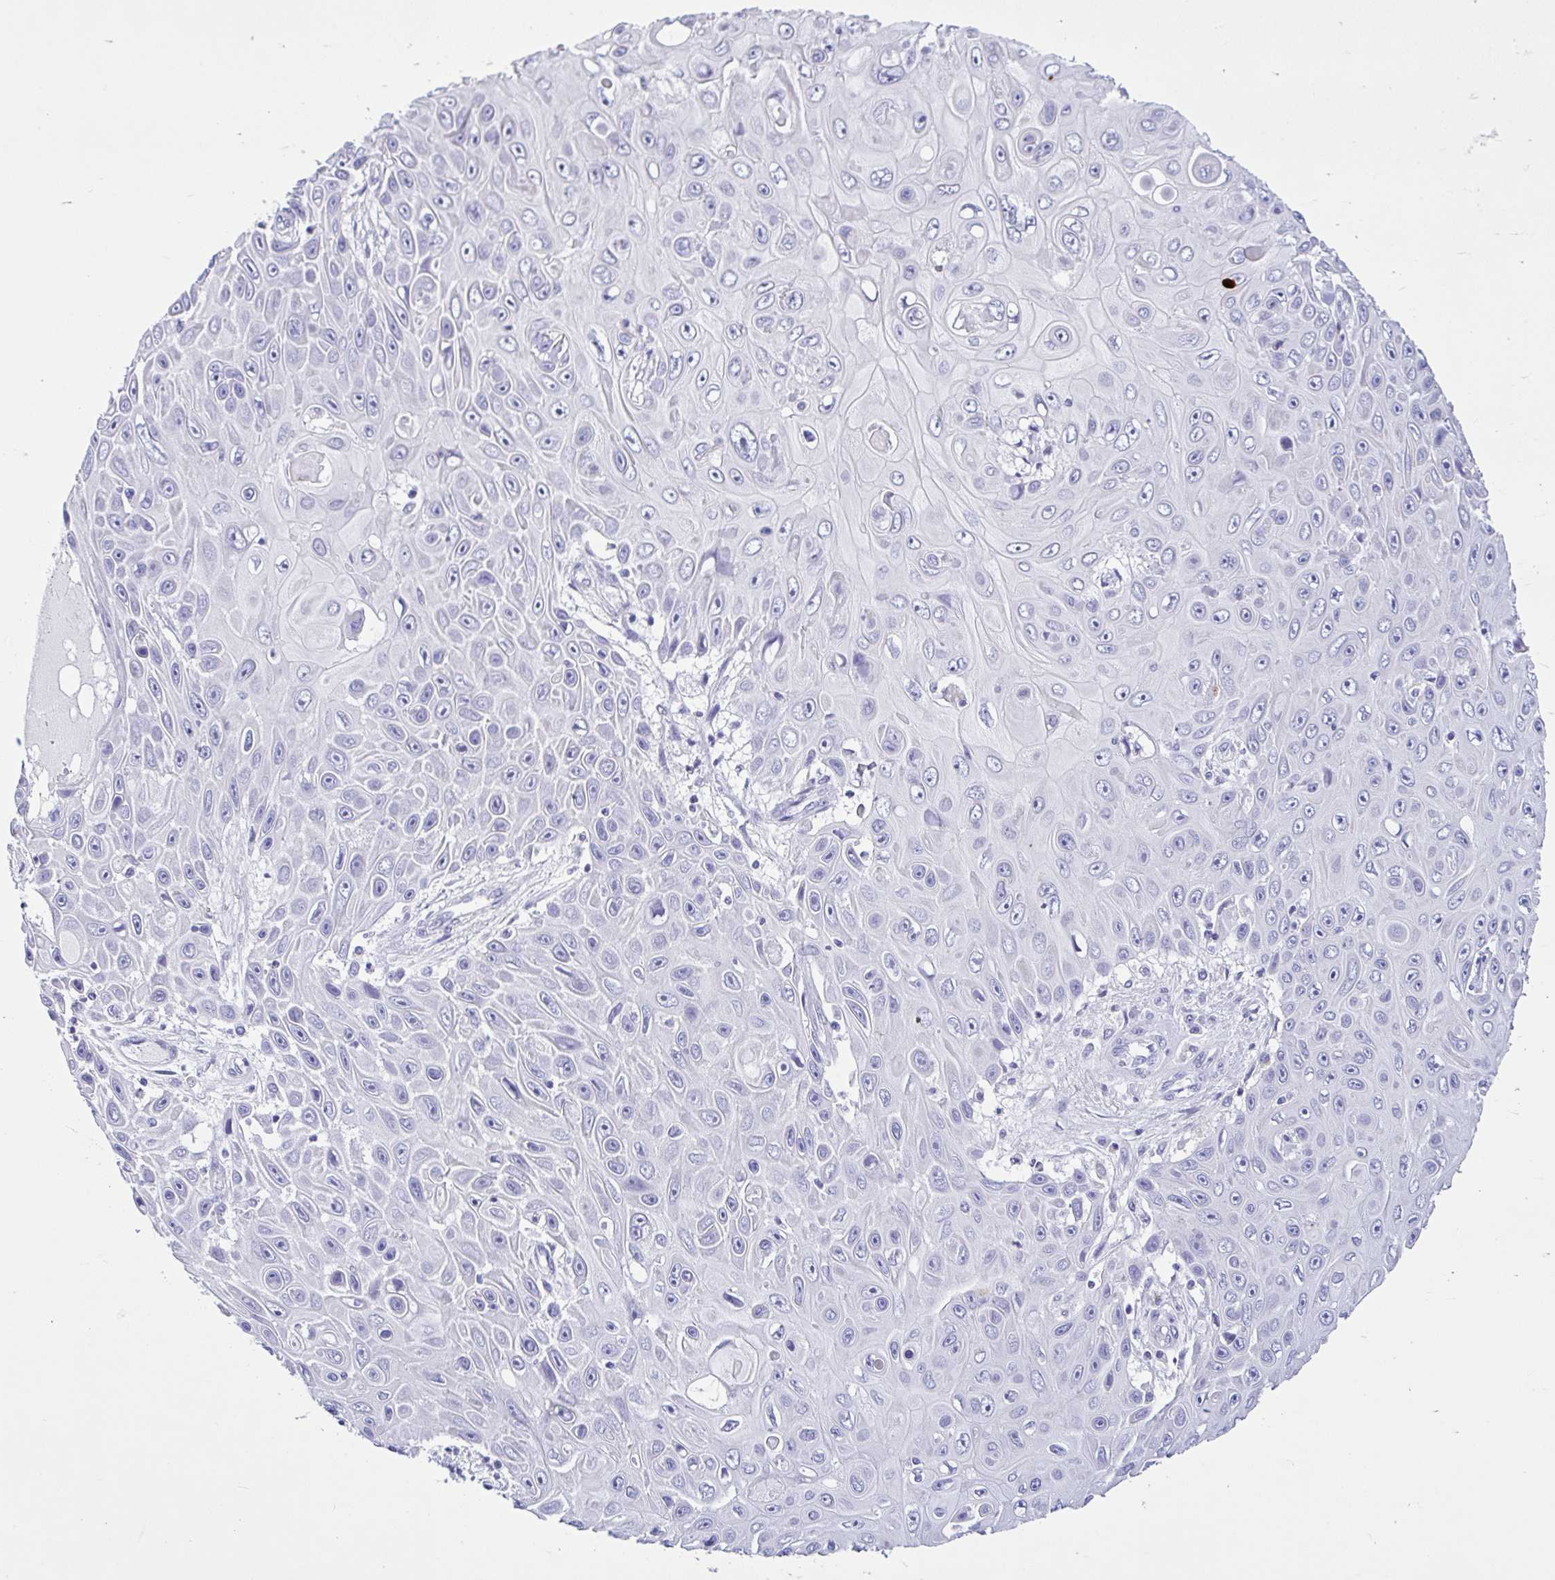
{"staining": {"intensity": "negative", "quantity": "none", "location": "none"}, "tissue": "skin cancer", "cell_type": "Tumor cells", "image_type": "cancer", "snomed": [{"axis": "morphology", "description": "Squamous cell carcinoma, NOS"}, {"axis": "topography", "description": "Skin"}], "caption": "An immunohistochemistry (IHC) histopathology image of skin cancer (squamous cell carcinoma) is shown. There is no staining in tumor cells of skin cancer (squamous cell carcinoma).", "gene": "OR4N4", "patient": {"sex": "male", "age": 82}}